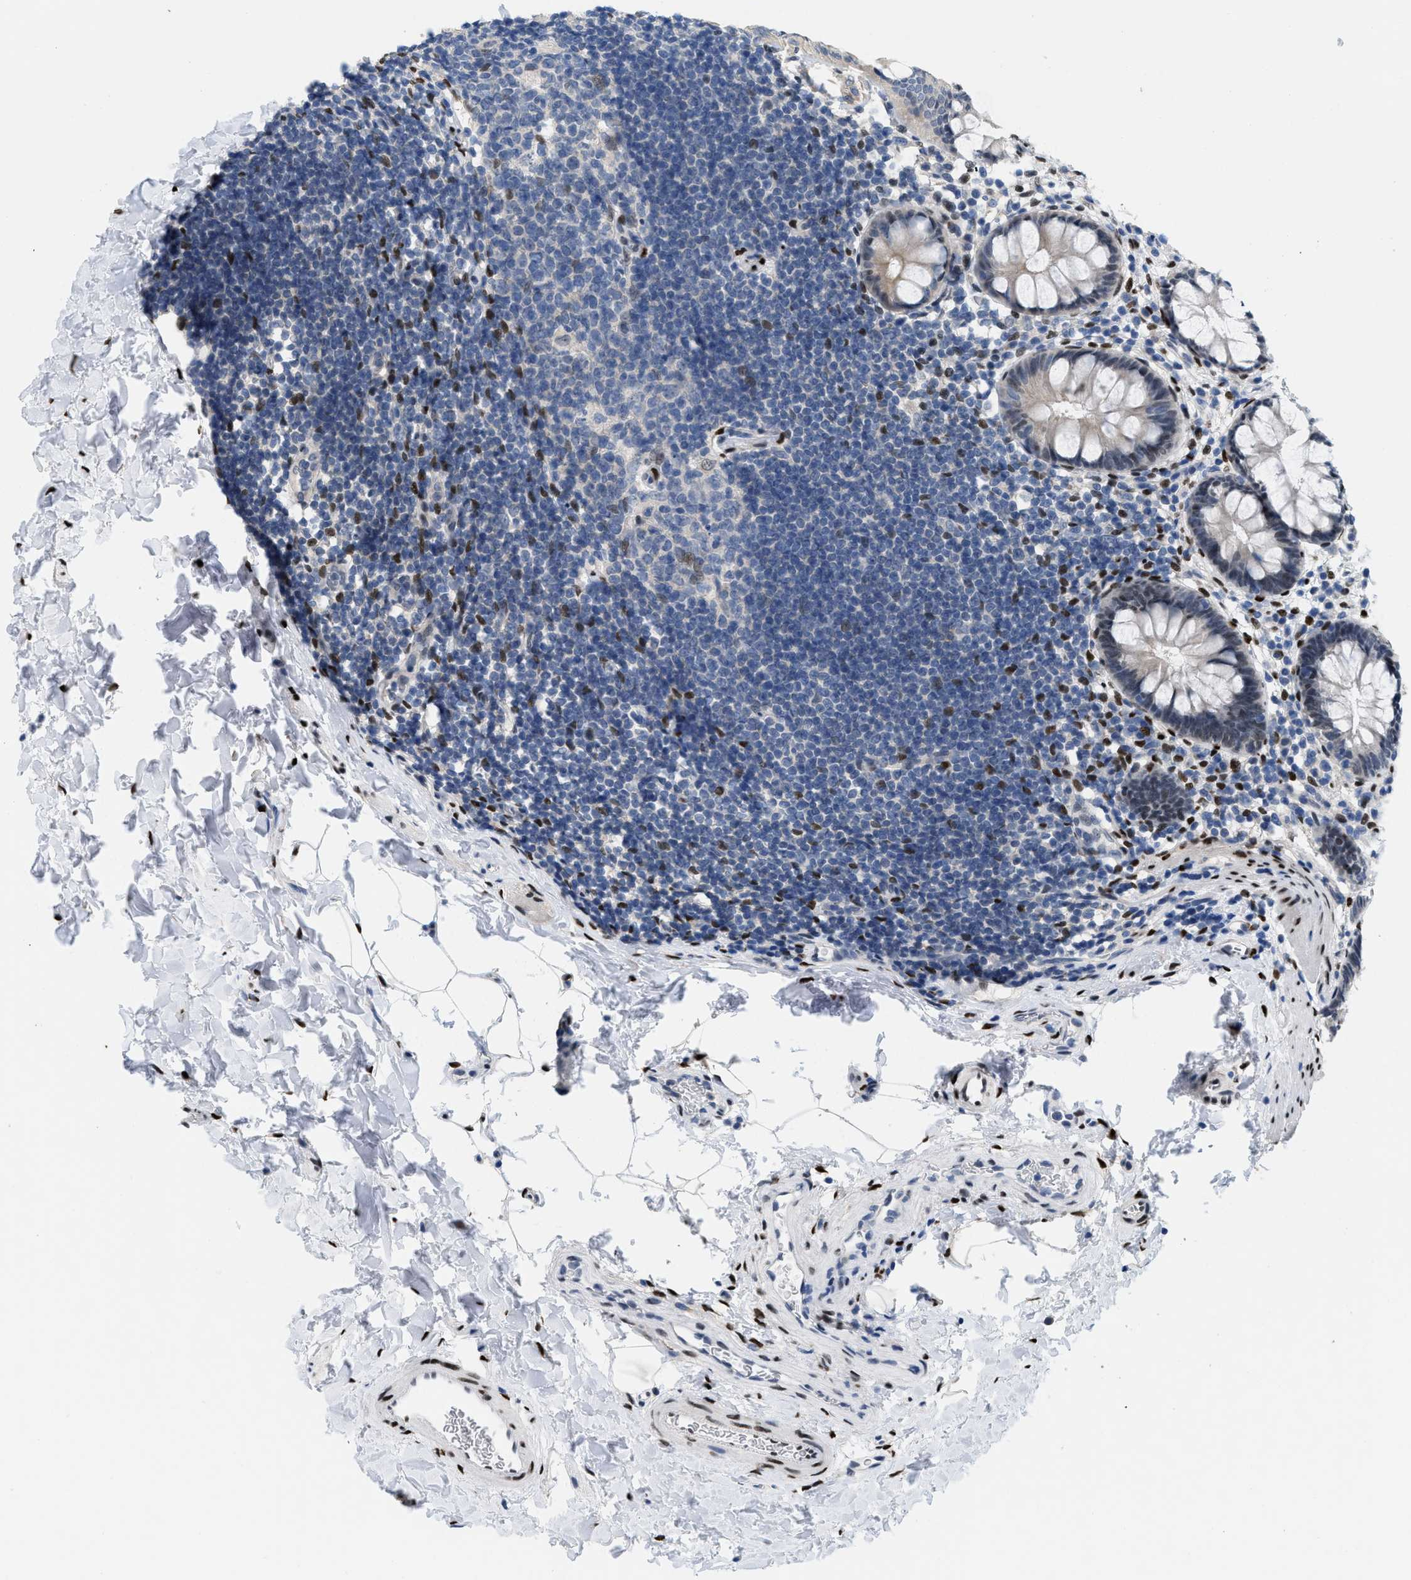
{"staining": {"intensity": "moderate", "quantity": "<25%", "location": "nuclear"}, "tissue": "rectum", "cell_type": "Glandular cells", "image_type": "normal", "snomed": [{"axis": "morphology", "description": "Normal tissue, NOS"}, {"axis": "topography", "description": "Rectum"}], "caption": "Glandular cells display low levels of moderate nuclear expression in approximately <25% of cells in unremarkable human rectum.", "gene": "NFIX", "patient": {"sex": "female", "age": 24}}